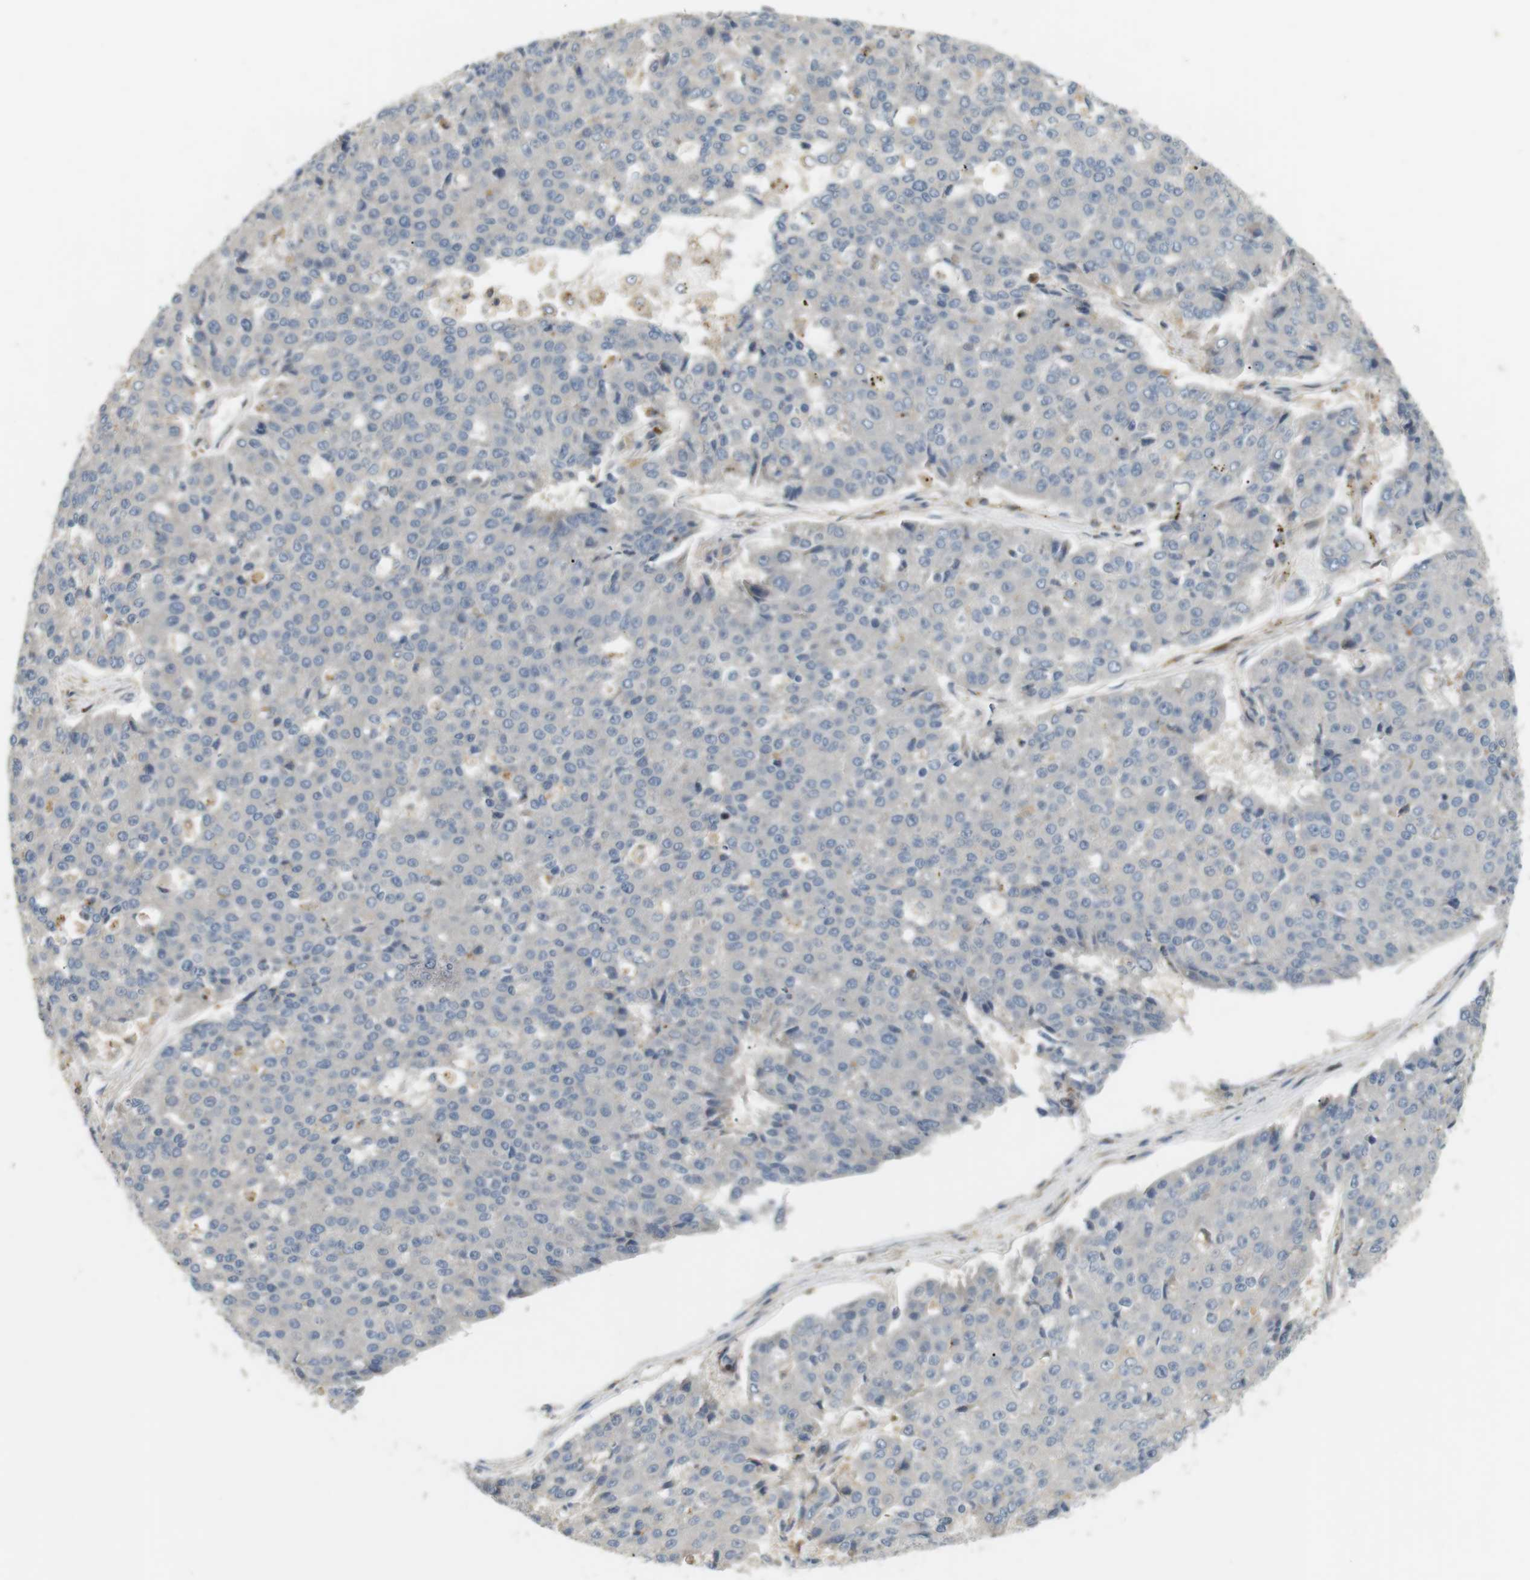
{"staining": {"intensity": "negative", "quantity": "none", "location": "none"}, "tissue": "pancreatic cancer", "cell_type": "Tumor cells", "image_type": "cancer", "snomed": [{"axis": "morphology", "description": "Adenocarcinoma, NOS"}, {"axis": "topography", "description": "Pancreas"}], "caption": "This photomicrograph is of adenocarcinoma (pancreatic) stained with immunohistochemistry to label a protein in brown with the nuclei are counter-stained blue. There is no expression in tumor cells.", "gene": "P2RY1", "patient": {"sex": "male", "age": 50}}